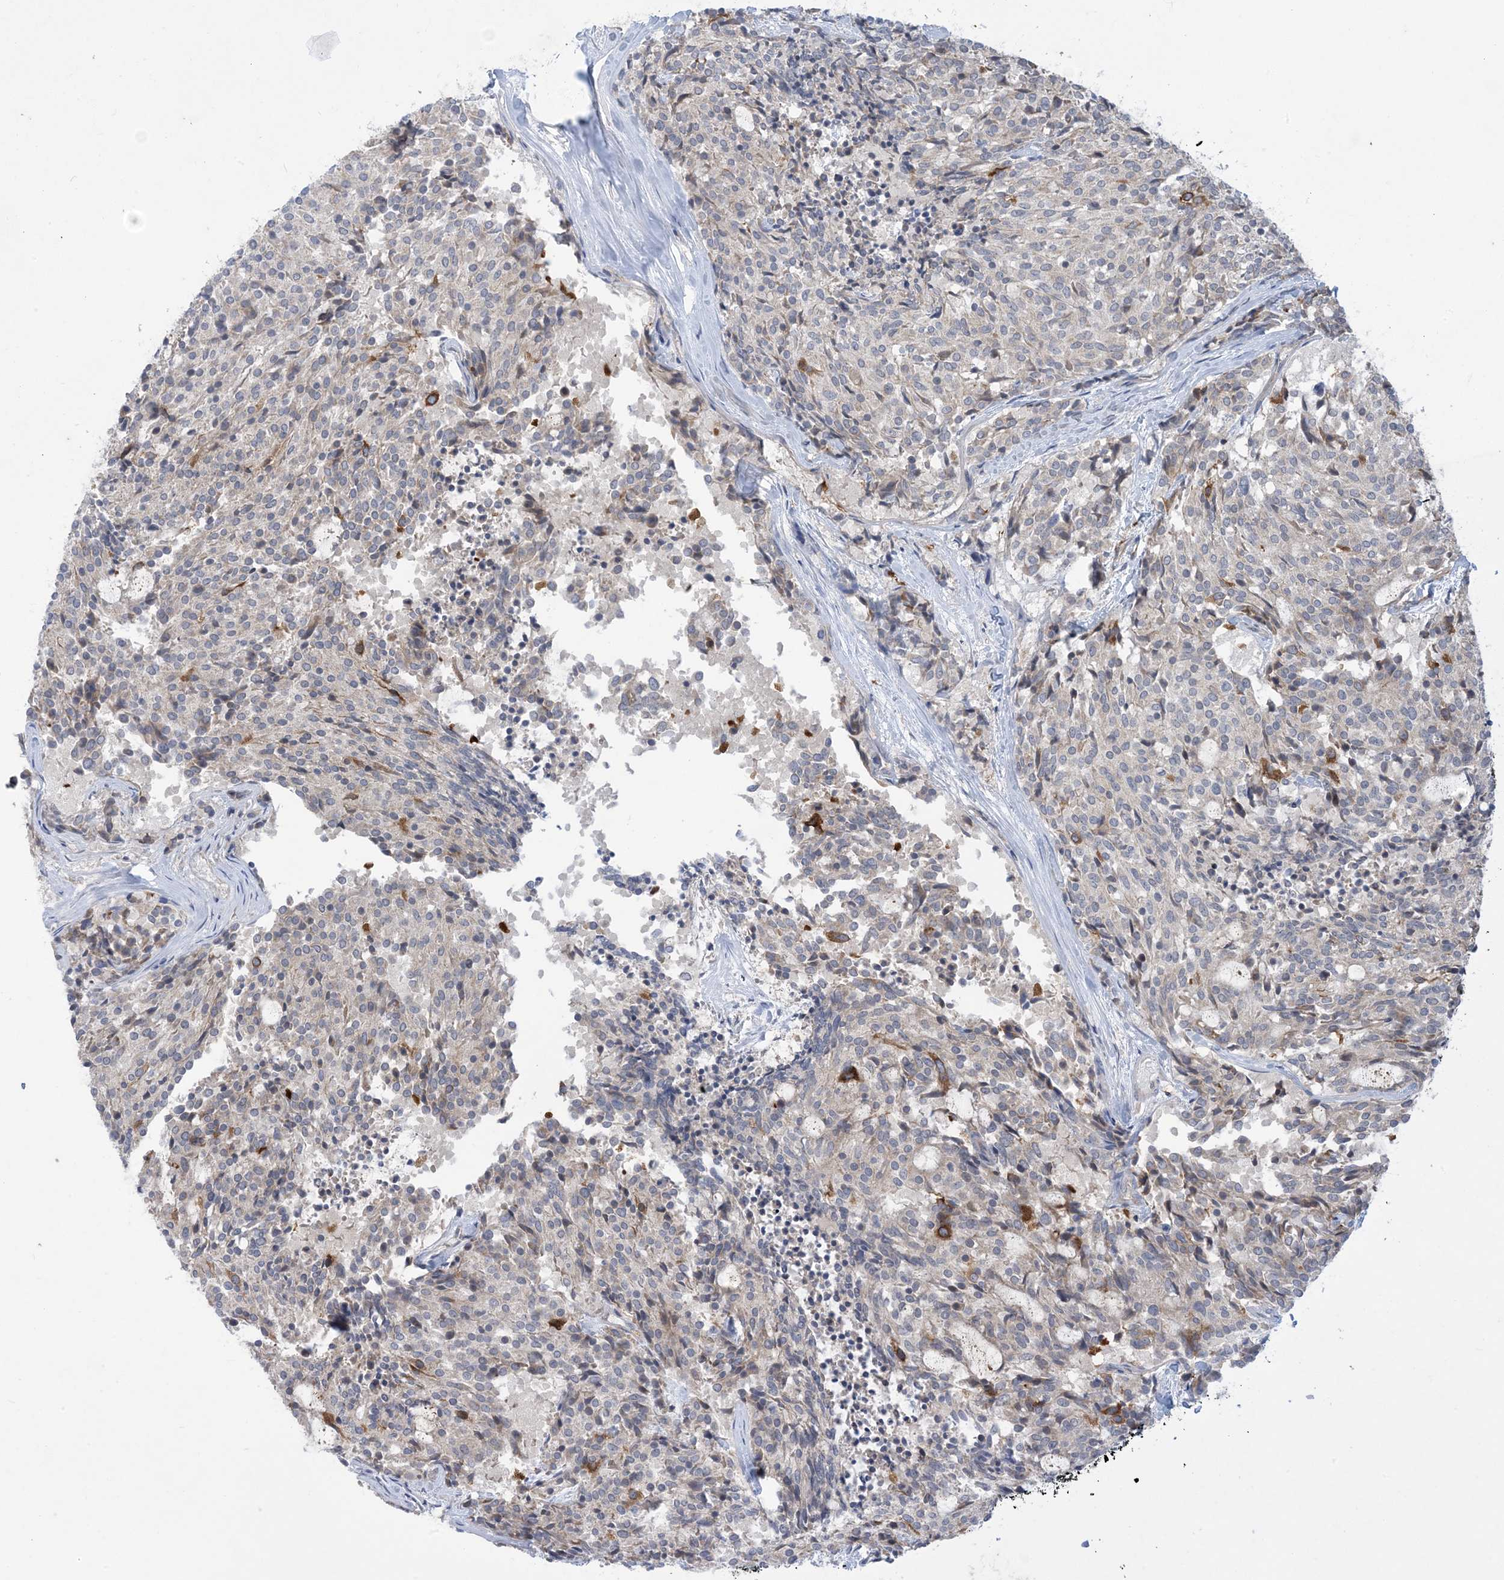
{"staining": {"intensity": "moderate", "quantity": "<25%", "location": "cytoplasmic/membranous"}, "tissue": "carcinoid", "cell_type": "Tumor cells", "image_type": "cancer", "snomed": [{"axis": "morphology", "description": "Carcinoid, malignant, NOS"}, {"axis": "topography", "description": "Pancreas"}], "caption": "Protein expression analysis of human carcinoid reveals moderate cytoplasmic/membranous expression in approximately <25% of tumor cells.", "gene": "AOC1", "patient": {"sex": "female", "age": 54}}